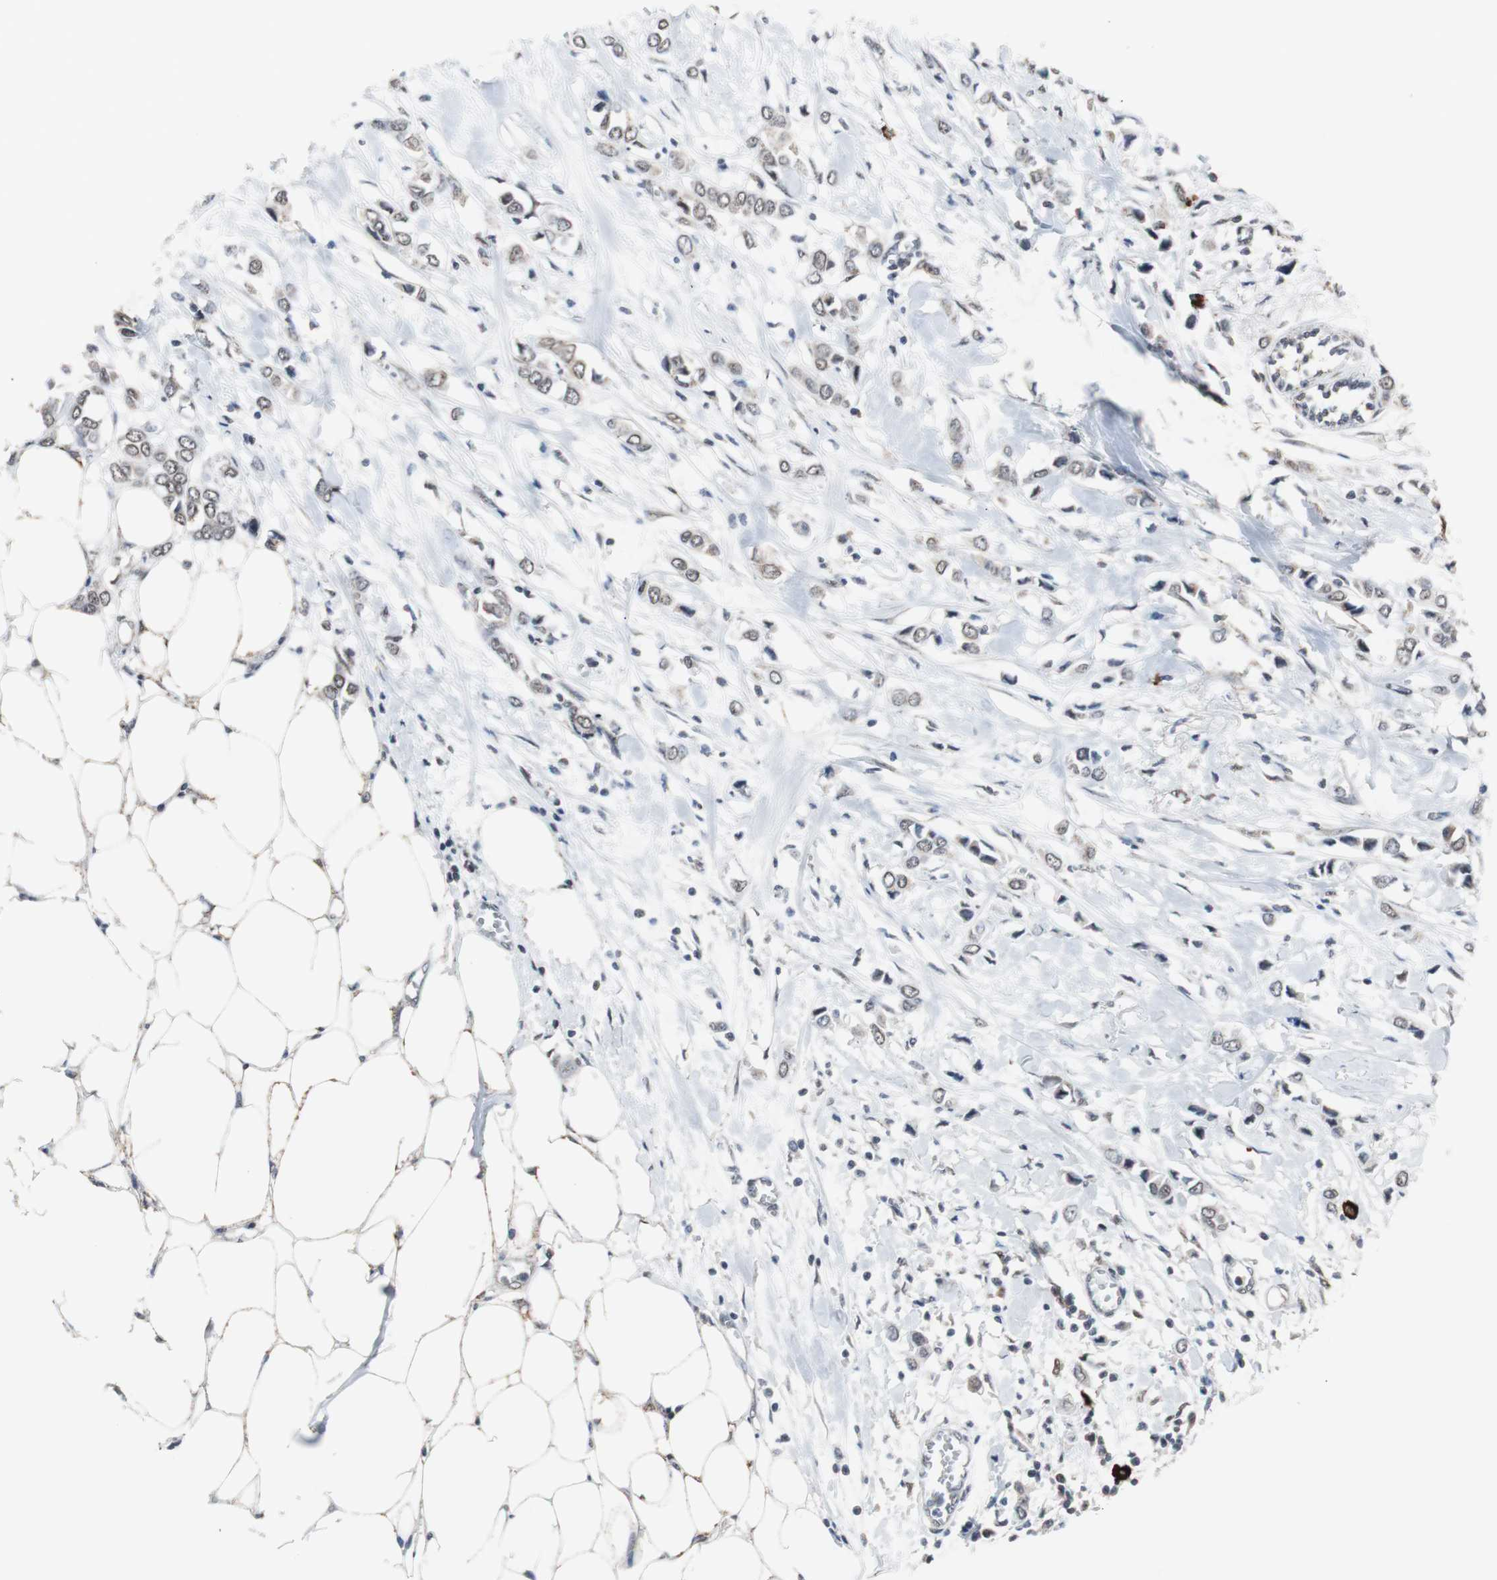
{"staining": {"intensity": "negative", "quantity": "none", "location": "none"}, "tissue": "breast cancer", "cell_type": "Tumor cells", "image_type": "cancer", "snomed": [{"axis": "morphology", "description": "Lobular carcinoma"}, {"axis": "topography", "description": "Breast"}], "caption": "Tumor cells are negative for protein expression in human breast cancer.", "gene": "ZHX2", "patient": {"sex": "female", "age": 51}}